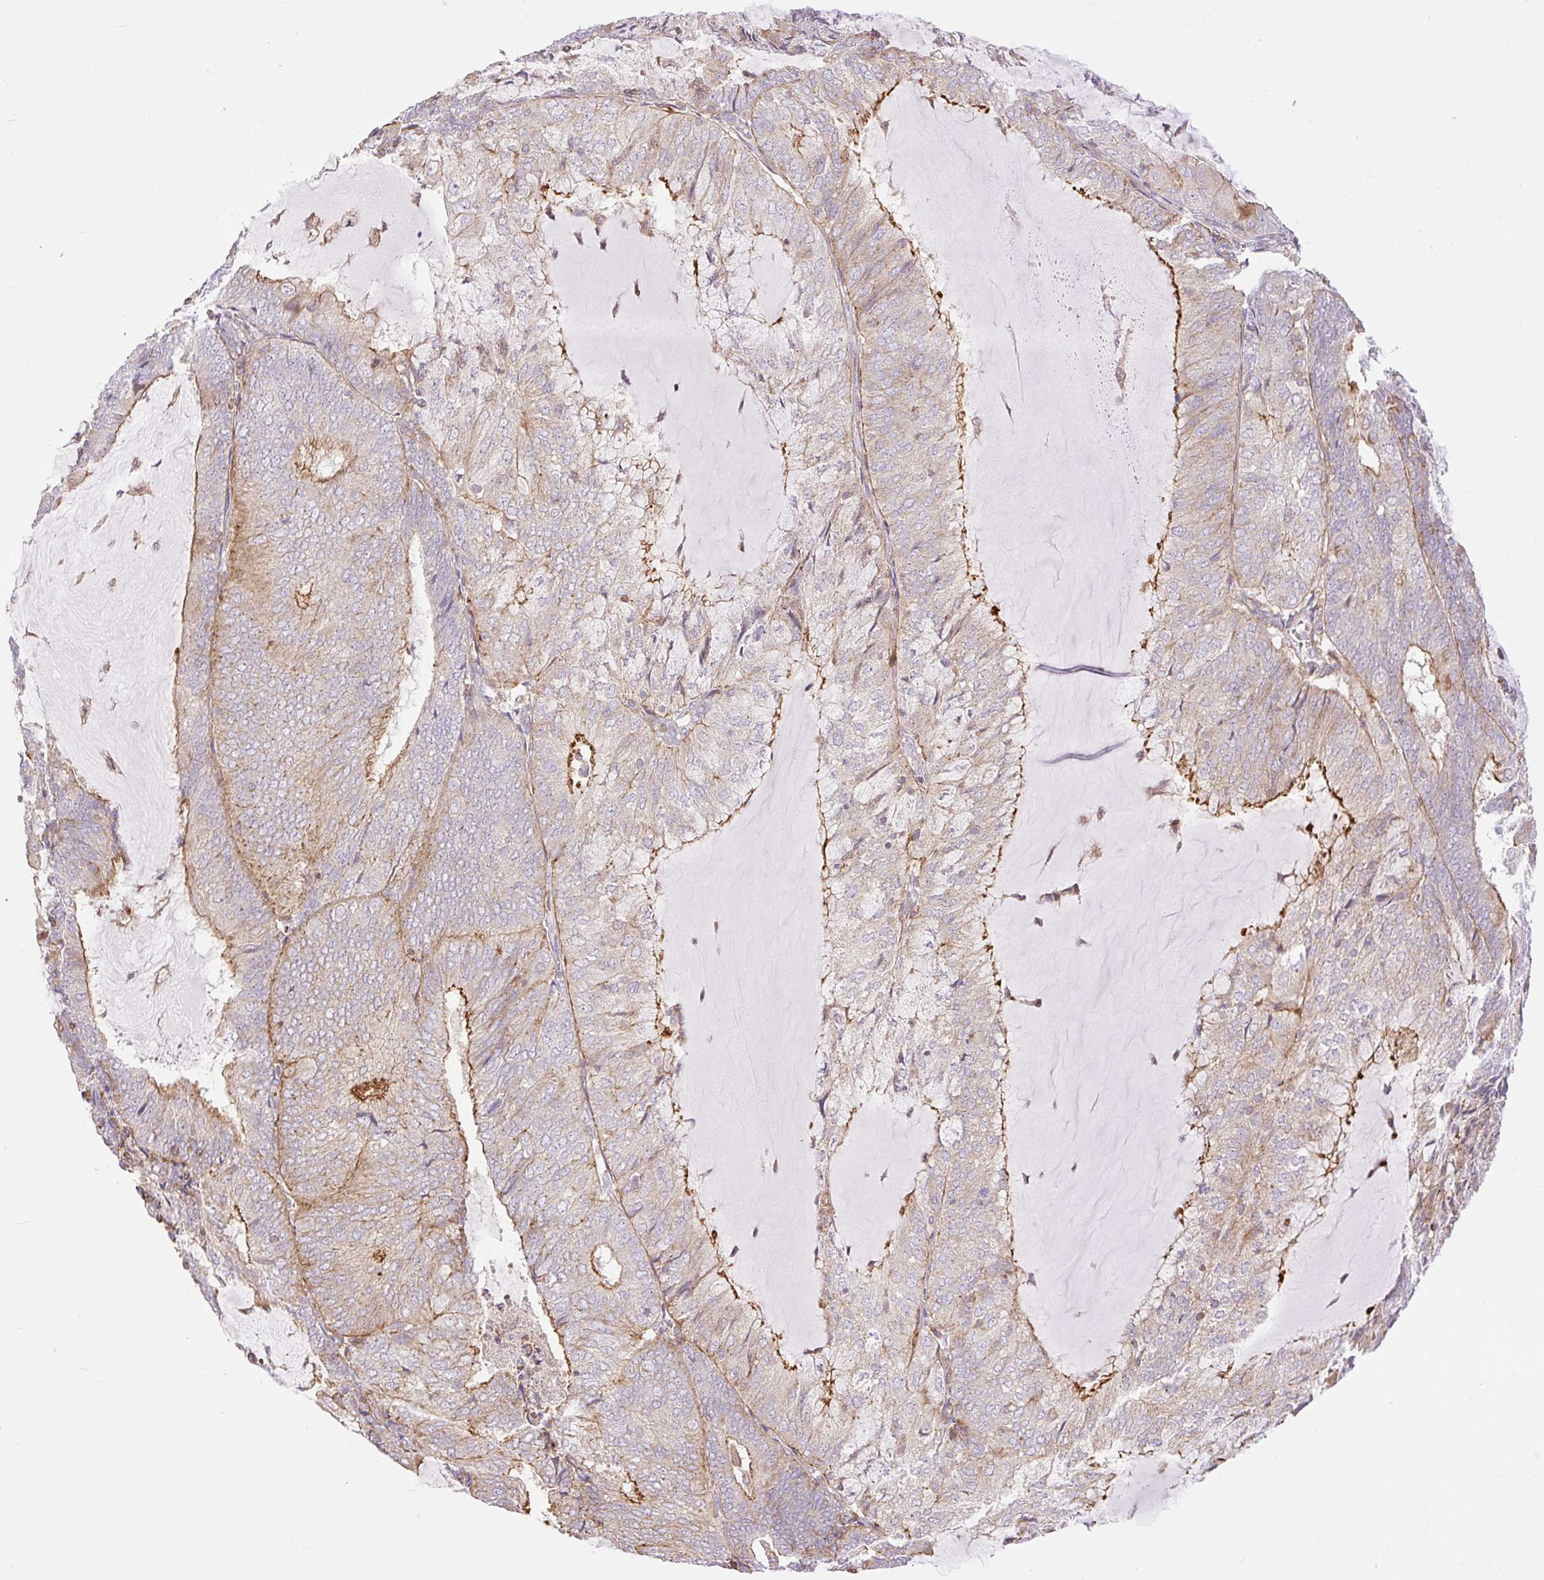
{"staining": {"intensity": "weak", "quantity": "25%-75%", "location": "cytoplasmic/membranous"}, "tissue": "endometrial cancer", "cell_type": "Tumor cells", "image_type": "cancer", "snomed": [{"axis": "morphology", "description": "Adenocarcinoma, NOS"}, {"axis": "topography", "description": "Endometrium"}], "caption": "A low amount of weak cytoplasmic/membranous staining is identified in approximately 25%-75% of tumor cells in endometrial cancer (adenocarcinoma) tissue.", "gene": "VPS25", "patient": {"sex": "female", "age": 81}}